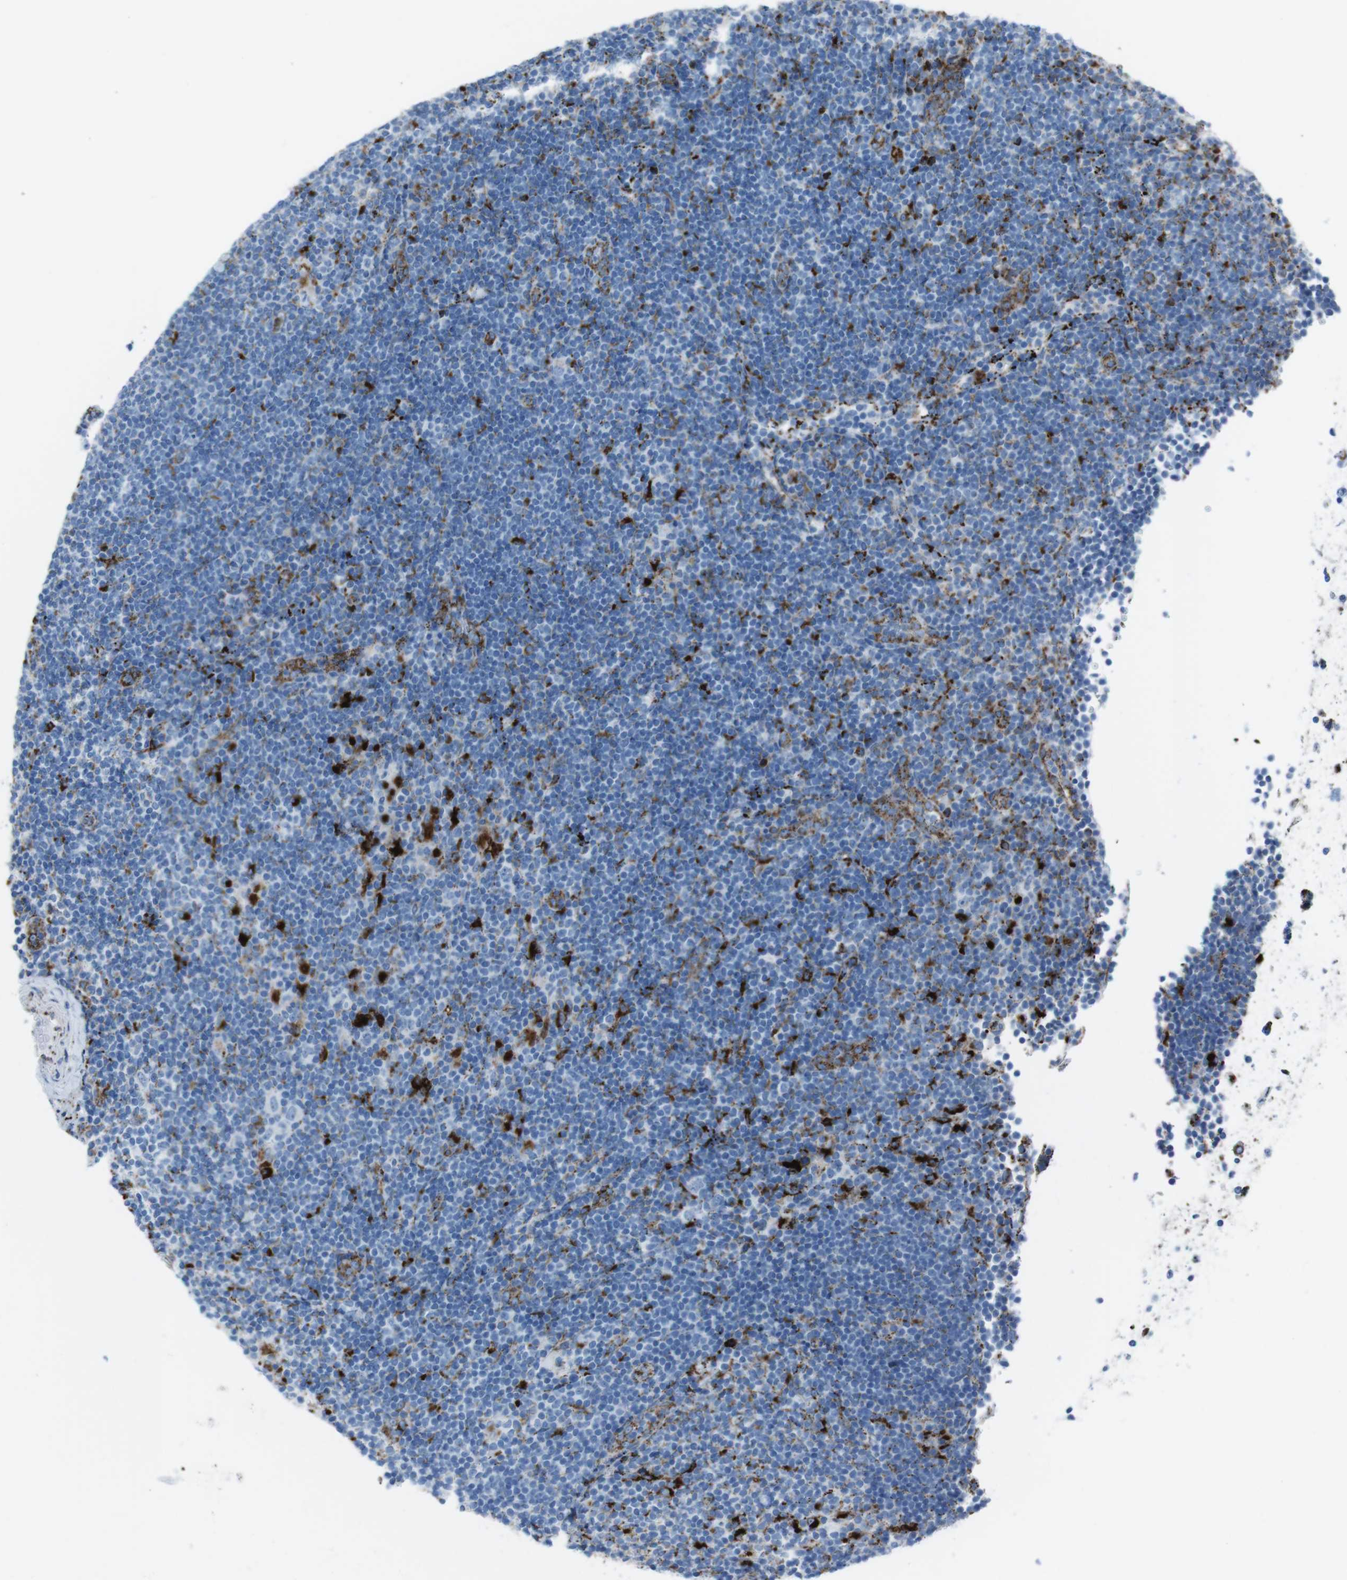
{"staining": {"intensity": "negative", "quantity": "none", "location": "none"}, "tissue": "lymphoma", "cell_type": "Tumor cells", "image_type": "cancer", "snomed": [{"axis": "morphology", "description": "Hodgkin's disease, NOS"}, {"axis": "topography", "description": "Lymph node"}], "caption": "Immunohistochemistry (IHC) of human lymphoma displays no expression in tumor cells.", "gene": "SCARB2", "patient": {"sex": "female", "age": 57}}